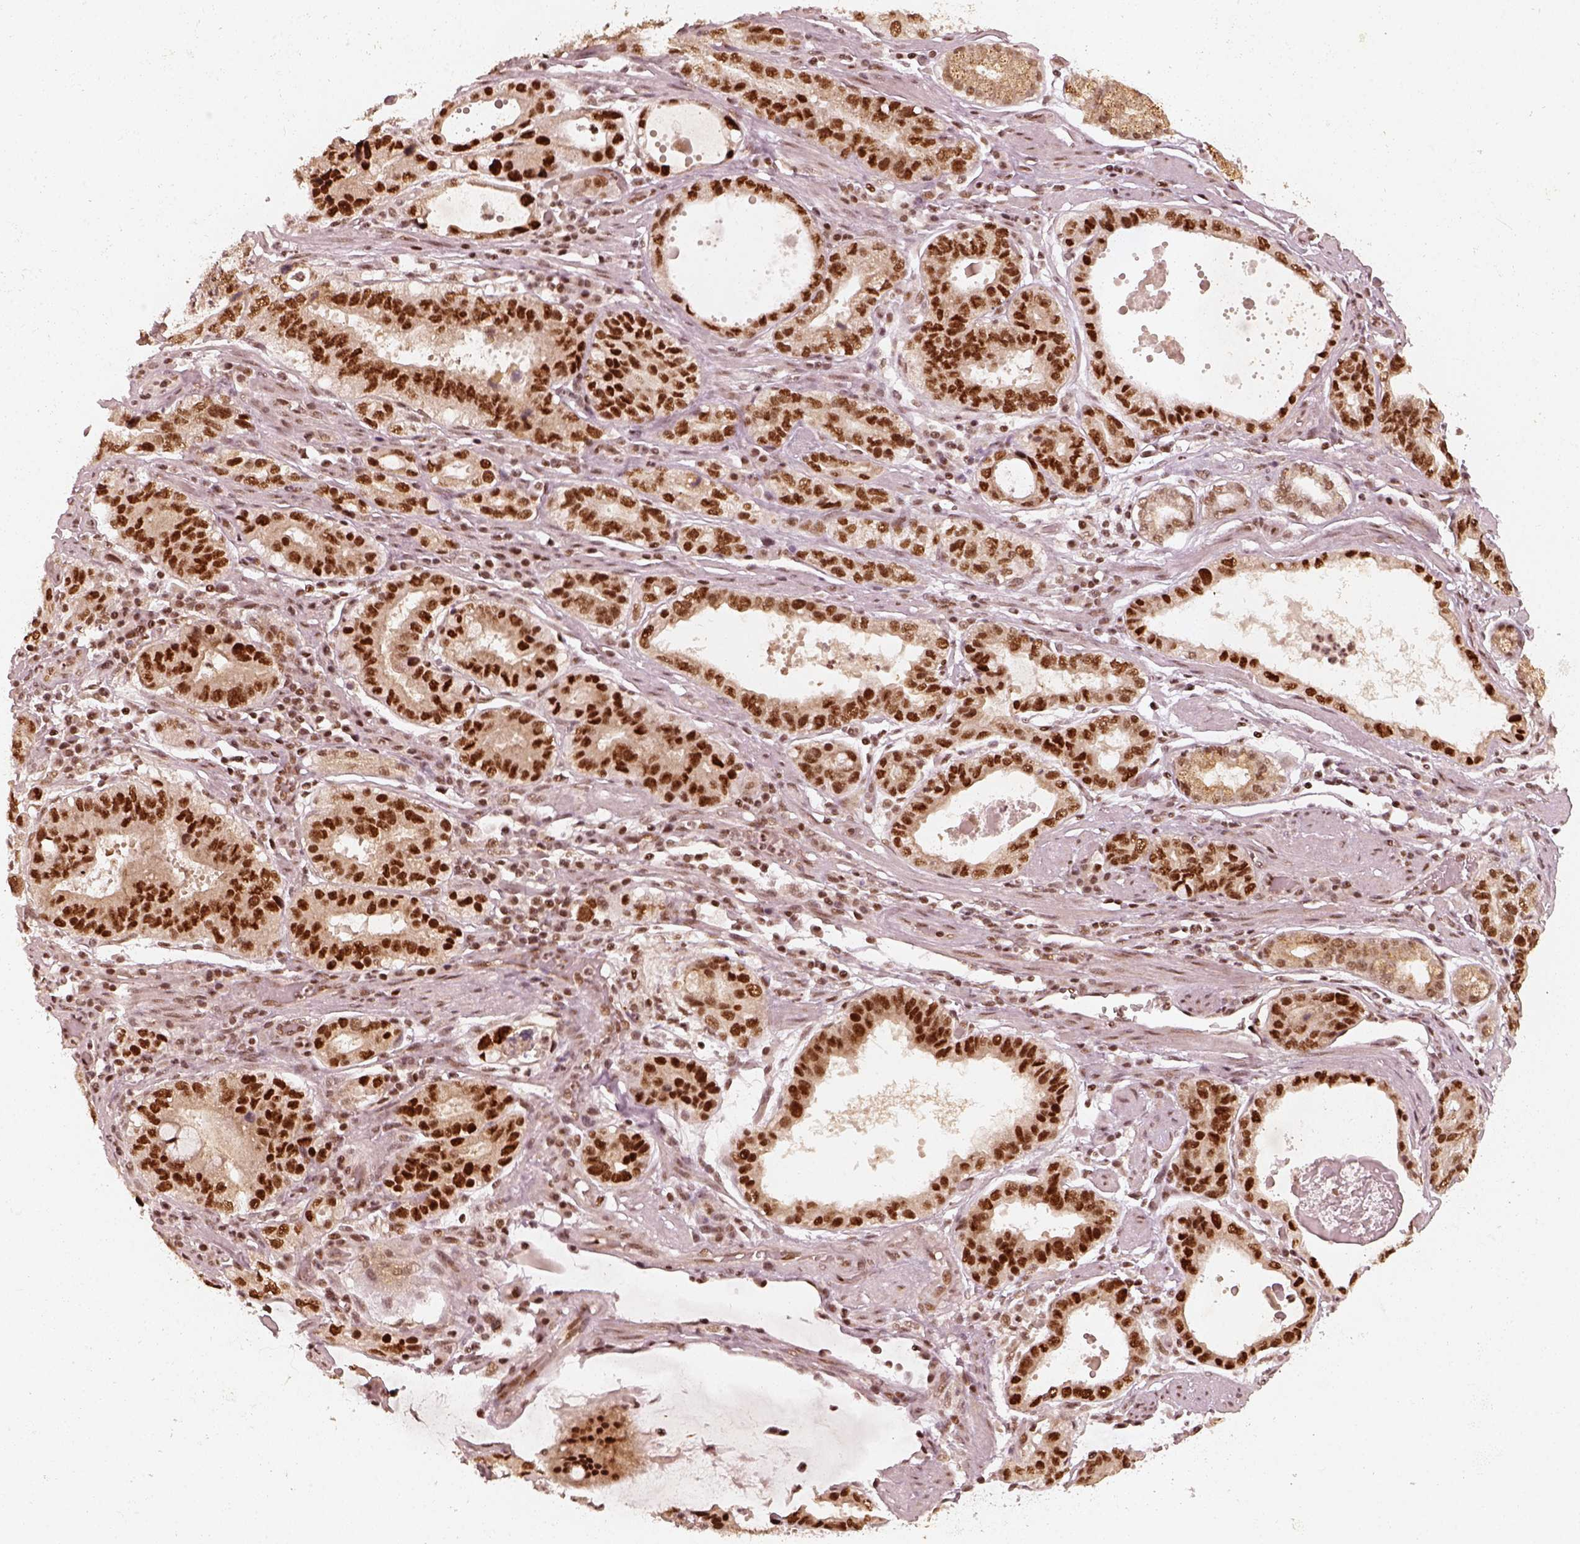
{"staining": {"intensity": "strong", "quantity": ">75%", "location": "nuclear"}, "tissue": "stomach cancer", "cell_type": "Tumor cells", "image_type": "cancer", "snomed": [{"axis": "morphology", "description": "Adenocarcinoma, NOS"}, {"axis": "topography", "description": "Stomach, lower"}], "caption": "DAB immunohistochemical staining of stomach cancer reveals strong nuclear protein positivity in approximately >75% of tumor cells.", "gene": "GMEB2", "patient": {"sex": "female", "age": 76}}